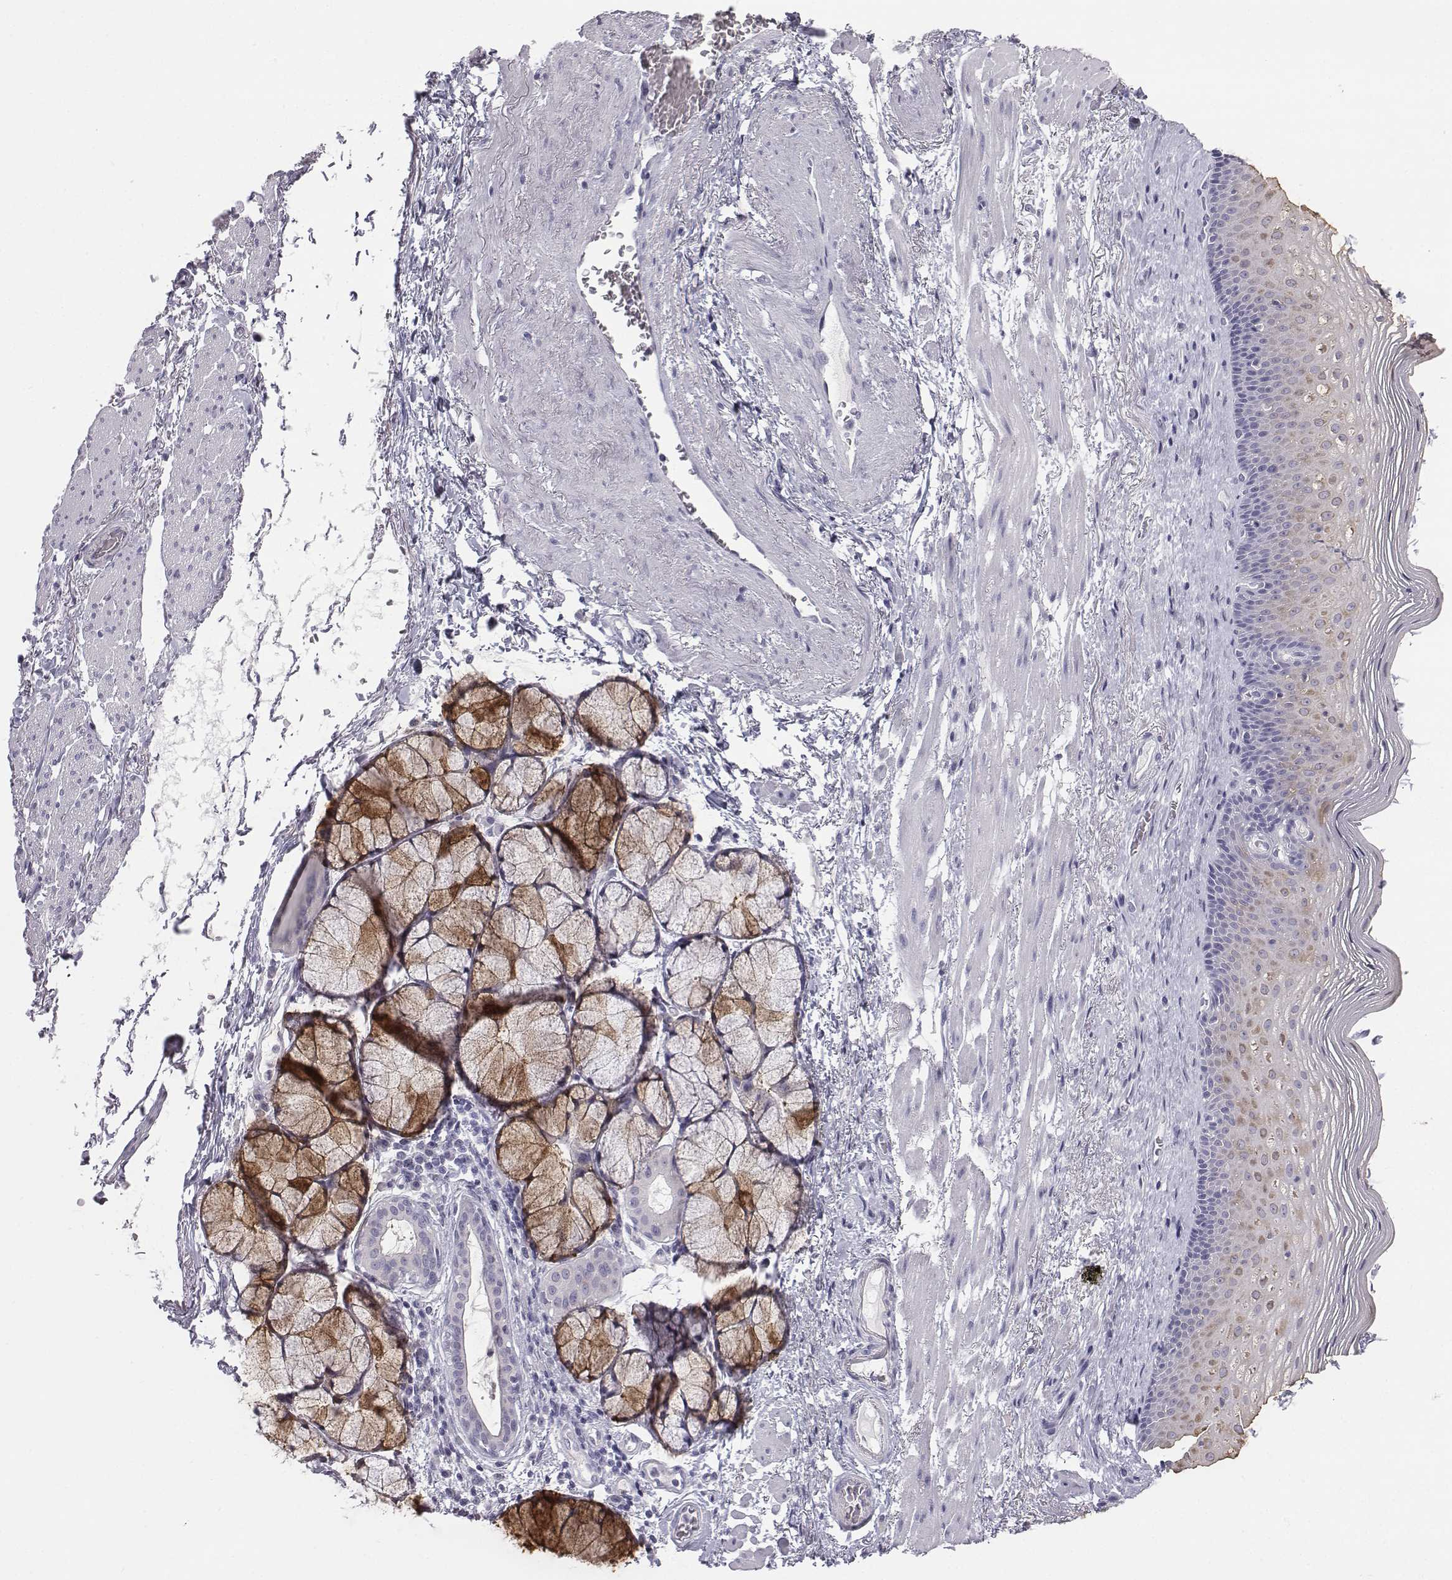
{"staining": {"intensity": "negative", "quantity": "none", "location": "none"}, "tissue": "esophagus", "cell_type": "Squamous epithelial cells", "image_type": "normal", "snomed": [{"axis": "morphology", "description": "Normal tissue, NOS"}, {"axis": "topography", "description": "Esophagus"}], "caption": "Immunohistochemical staining of benign esophagus exhibits no significant staining in squamous epithelial cells. Brightfield microscopy of immunohistochemistry stained with DAB (brown) and hematoxylin (blue), captured at high magnification.", "gene": "C6orf58", "patient": {"sex": "male", "age": 76}}